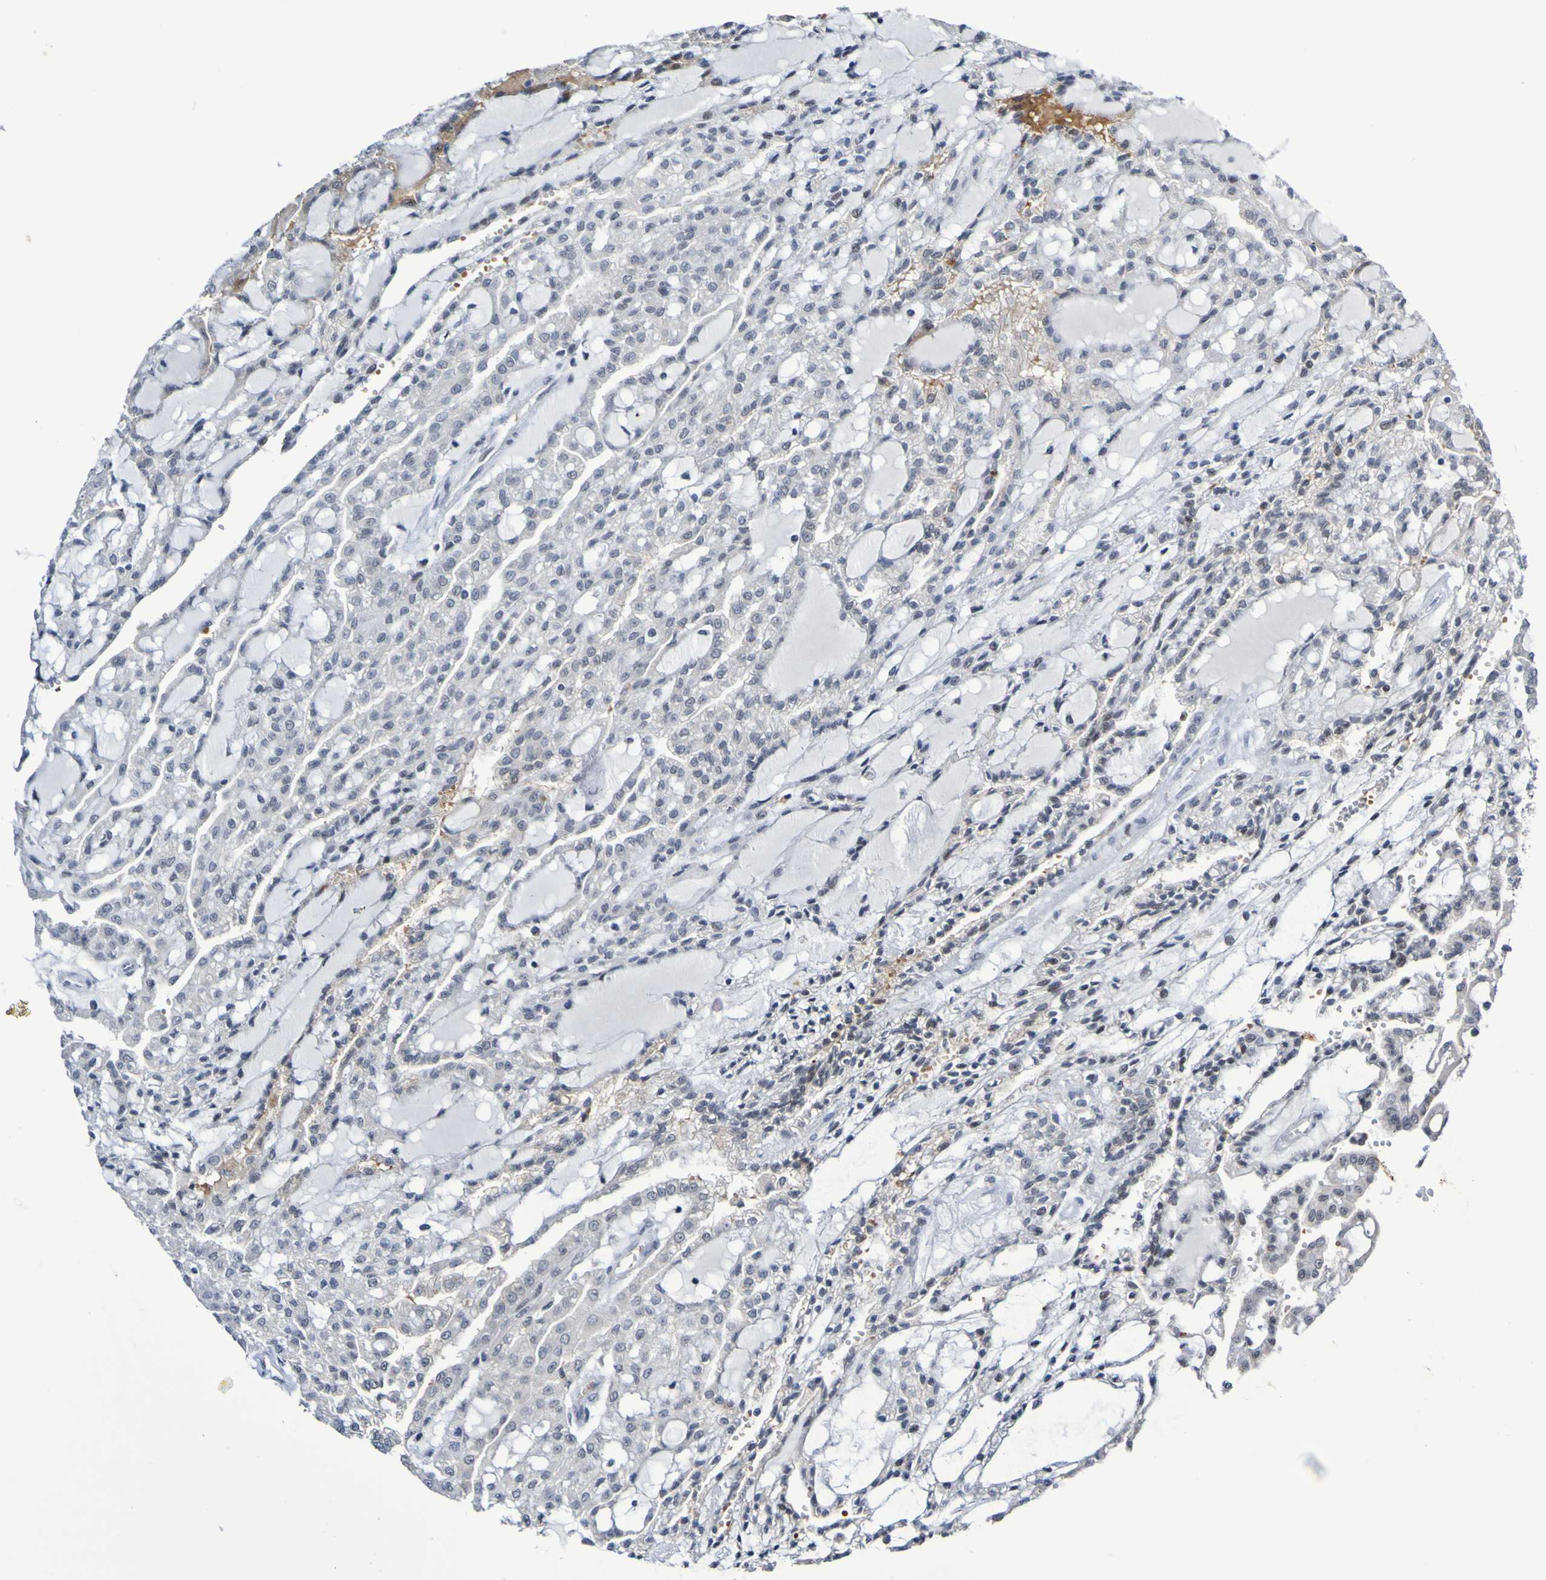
{"staining": {"intensity": "negative", "quantity": "none", "location": "none"}, "tissue": "renal cancer", "cell_type": "Tumor cells", "image_type": "cancer", "snomed": [{"axis": "morphology", "description": "Adenocarcinoma, NOS"}, {"axis": "topography", "description": "Kidney"}], "caption": "Protein analysis of adenocarcinoma (renal) exhibits no significant staining in tumor cells.", "gene": "PCGF1", "patient": {"sex": "male", "age": 63}}